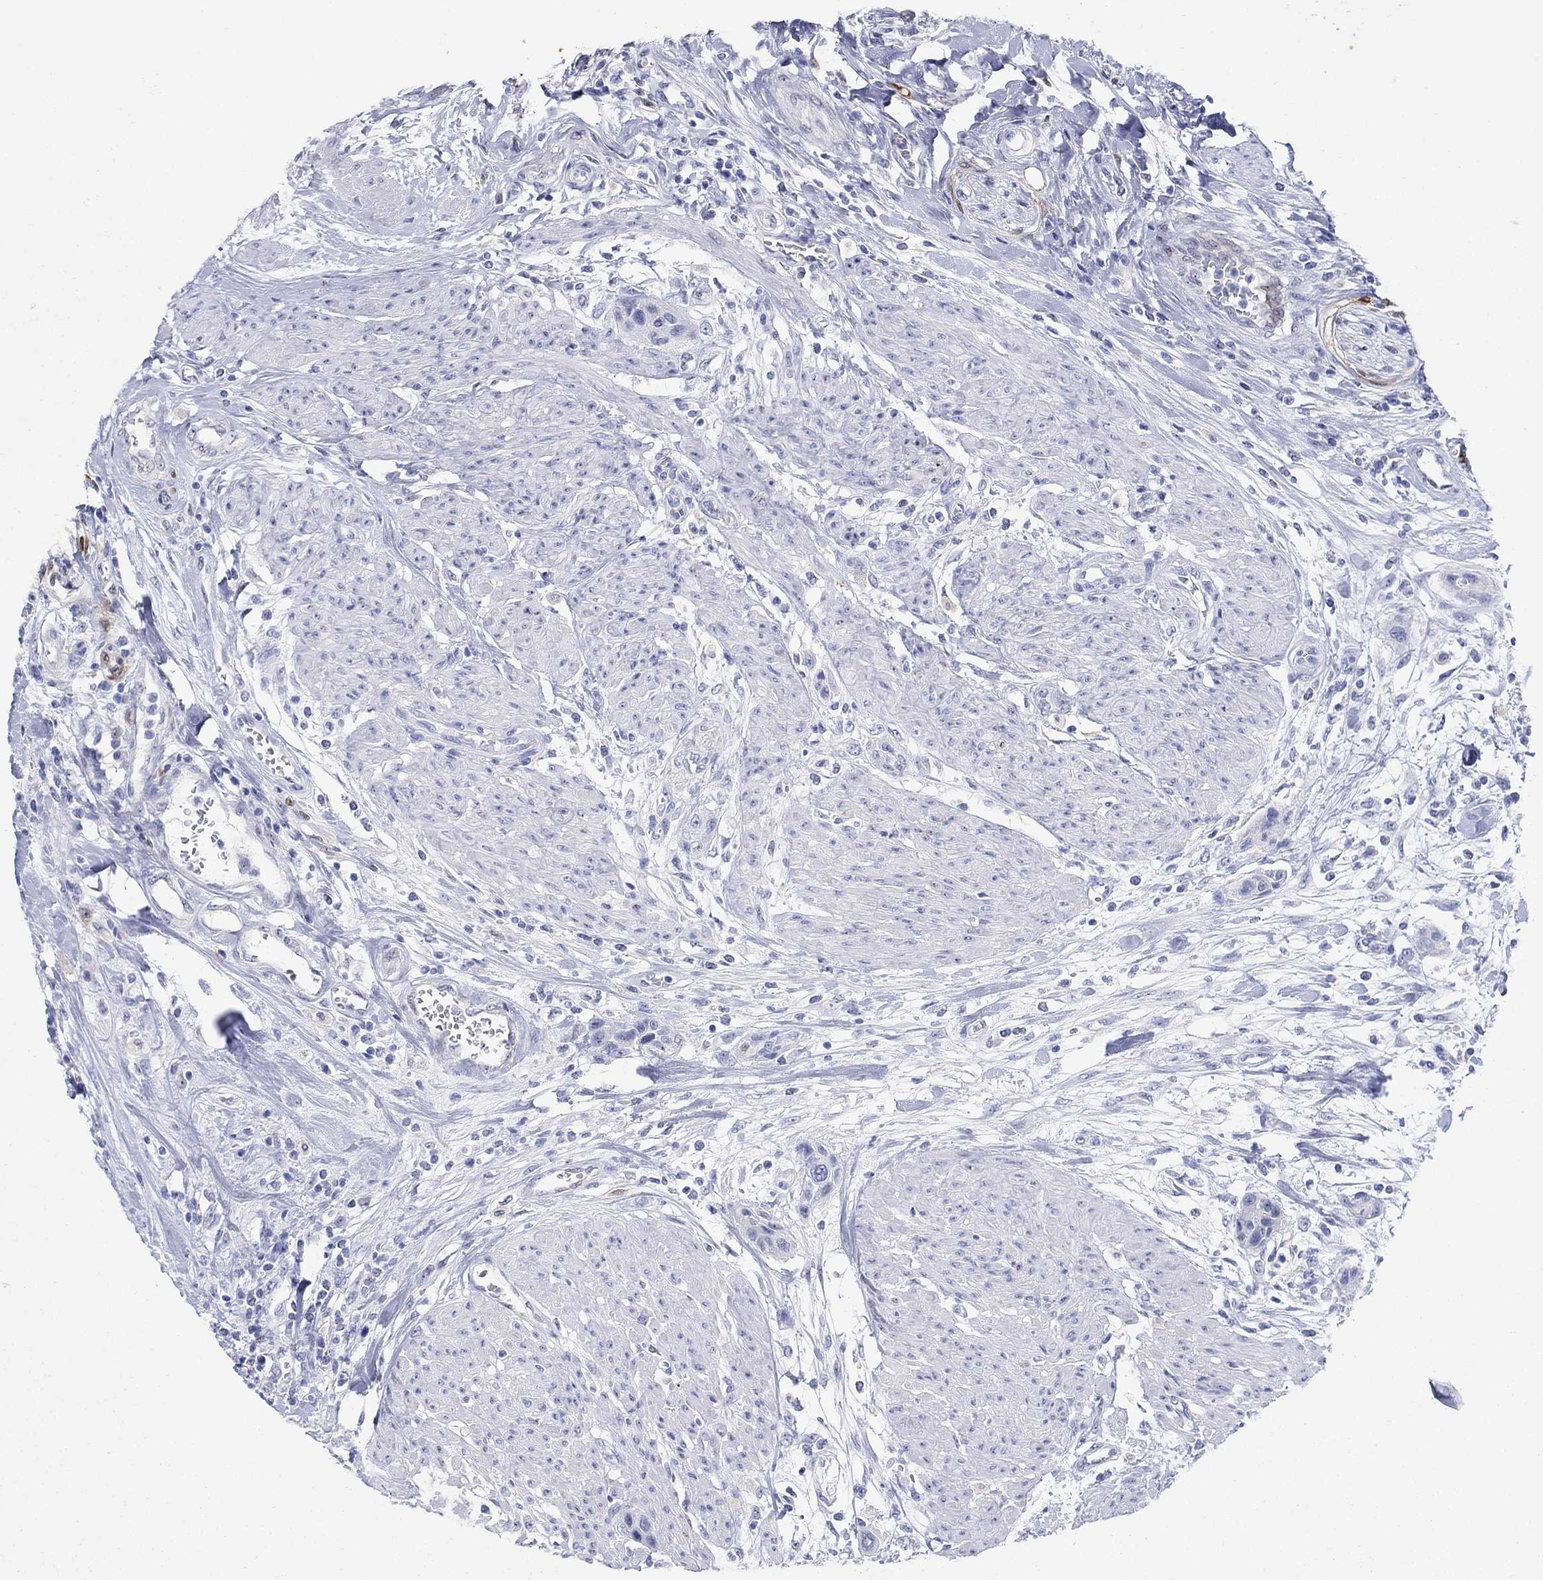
{"staining": {"intensity": "negative", "quantity": "none", "location": "none"}, "tissue": "urothelial cancer", "cell_type": "Tumor cells", "image_type": "cancer", "snomed": [{"axis": "morphology", "description": "Urothelial carcinoma, High grade"}, {"axis": "topography", "description": "Urinary bladder"}], "caption": "An immunohistochemistry (IHC) histopathology image of urothelial cancer is shown. There is no staining in tumor cells of urothelial cancer.", "gene": "AKR1C2", "patient": {"sex": "male", "age": 35}}